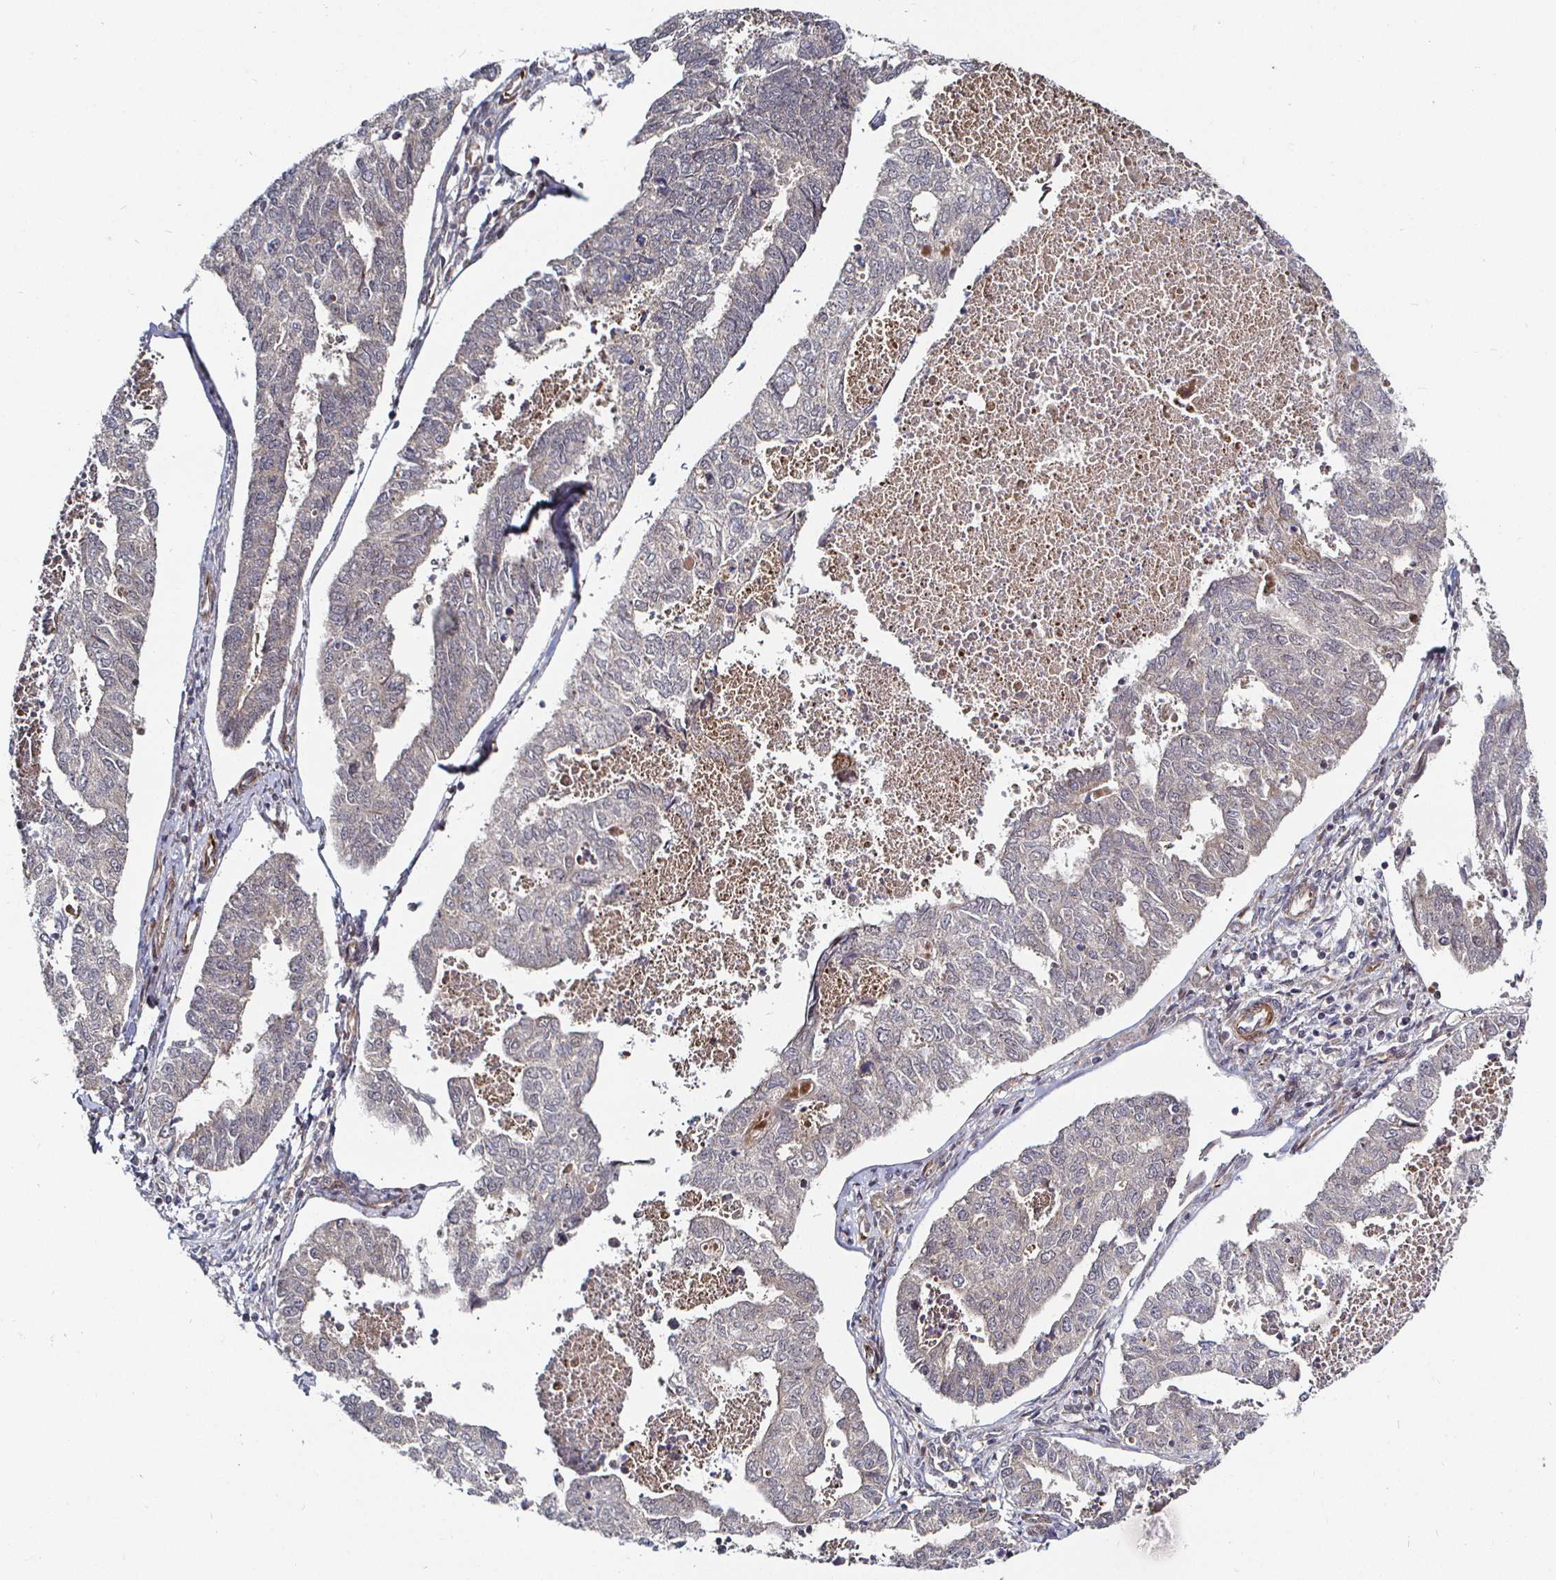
{"staining": {"intensity": "negative", "quantity": "none", "location": "none"}, "tissue": "endometrial cancer", "cell_type": "Tumor cells", "image_type": "cancer", "snomed": [{"axis": "morphology", "description": "Adenocarcinoma, NOS"}, {"axis": "topography", "description": "Endometrium"}], "caption": "A micrograph of endometrial adenocarcinoma stained for a protein reveals no brown staining in tumor cells.", "gene": "TBKBP1", "patient": {"sex": "female", "age": 73}}